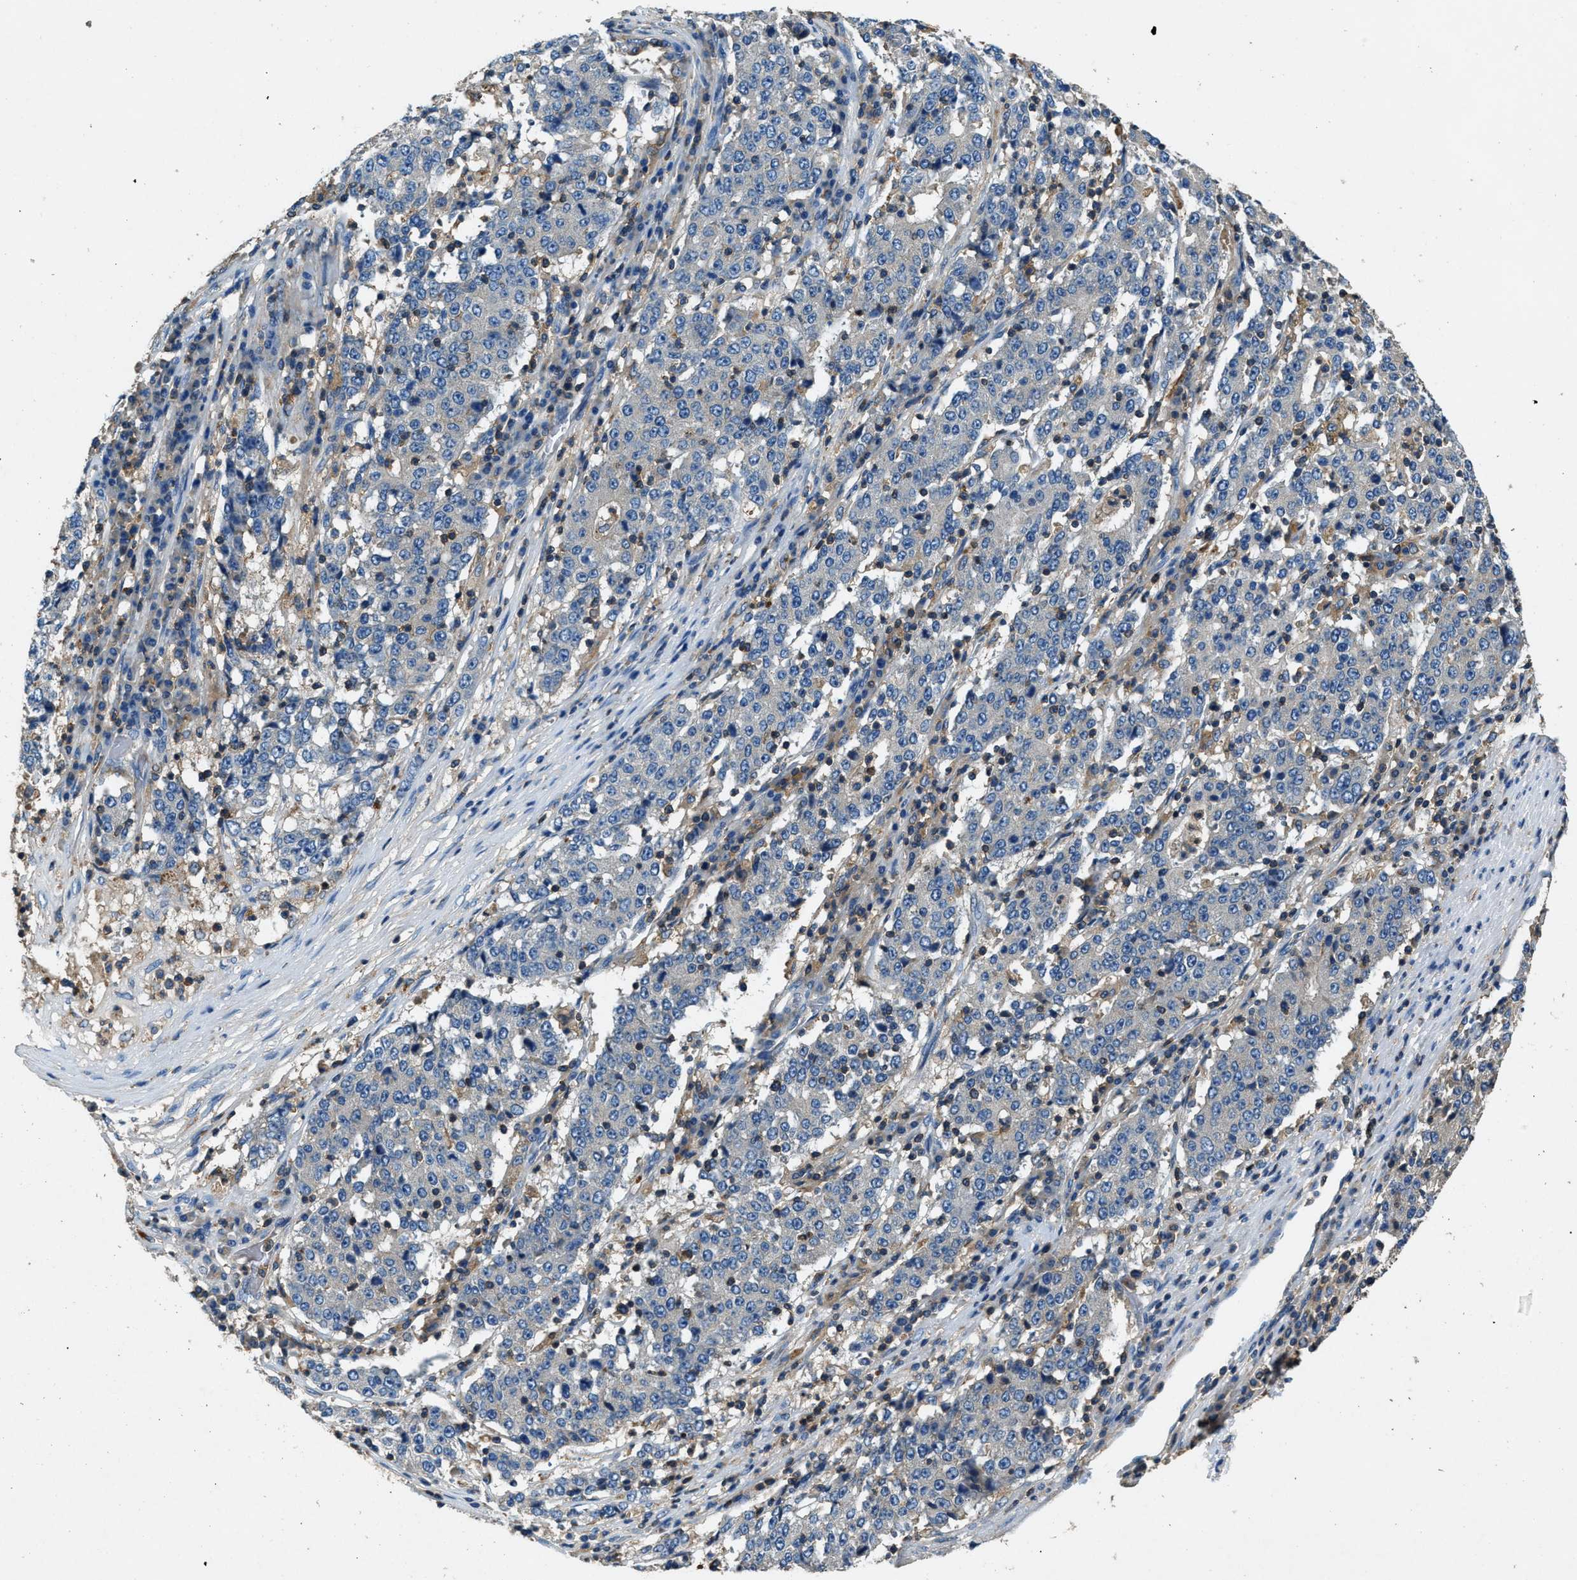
{"staining": {"intensity": "negative", "quantity": "none", "location": "none"}, "tissue": "stomach cancer", "cell_type": "Tumor cells", "image_type": "cancer", "snomed": [{"axis": "morphology", "description": "Adenocarcinoma, NOS"}, {"axis": "topography", "description": "Stomach"}], "caption": "Micrograph shows no protein expression in tumor cells of adenocarcinoma (stomach) tissue.", "gene": "BLOC1S1", "patient": {"sex": "male", "age": 59}}